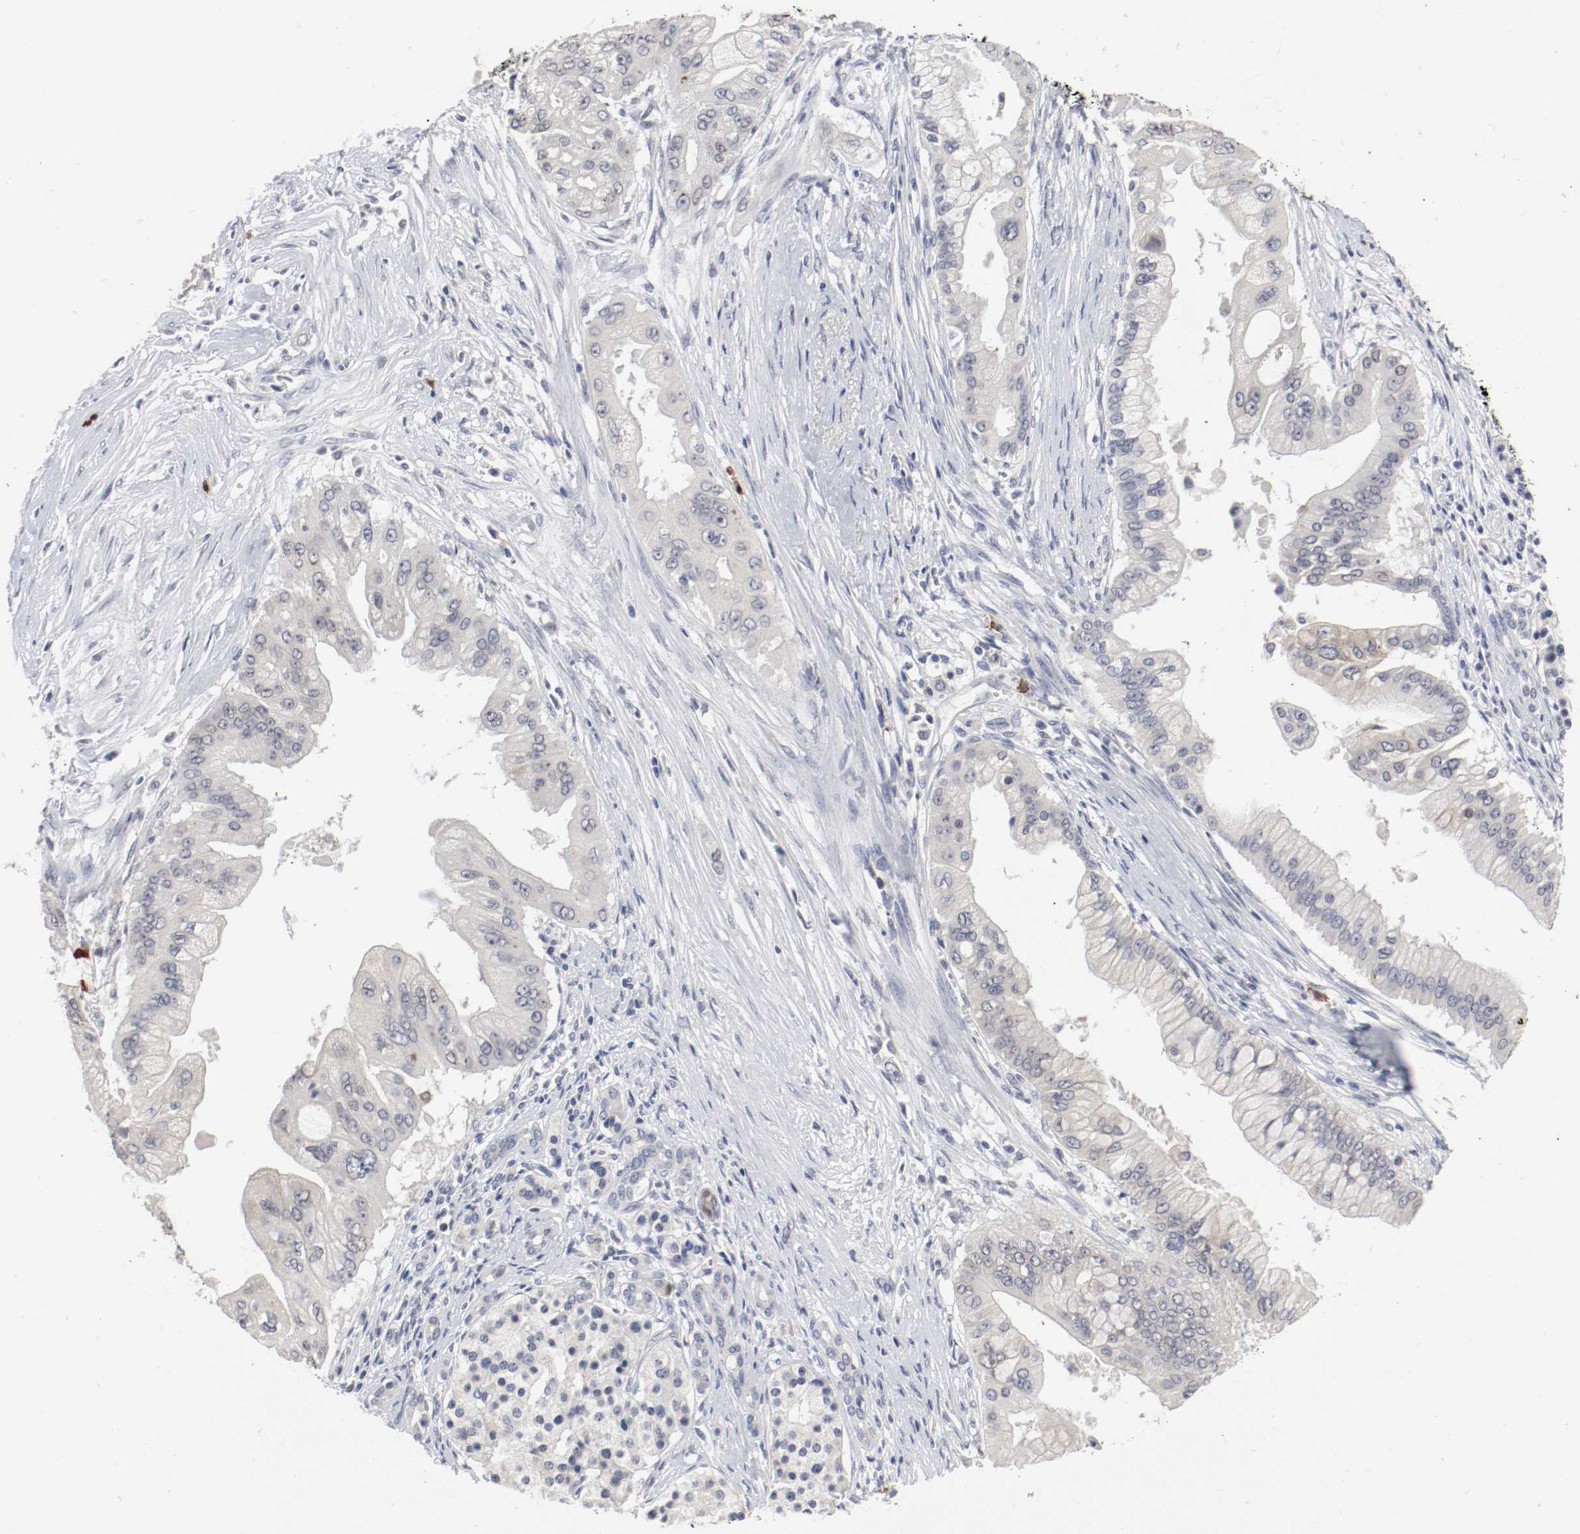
{"staining": {"intensity": "negative", "quantity": "none", "location": "none"}, "tissue": "pancreatic cancer", "cell_type": "Tumor cells", "image_type": "cancer", "snomed": [{"axis": "morphology", "description": "Adenocarcinoma, NOS"}, {"axis": "topography", "description": "Pancreas"}], "caption": "There is no significant staining in tumor cells of pancreatic cancer (adenocarcinoma).", "gene": "CEBPE", "patient": {"sex": "male", "age": 59}}